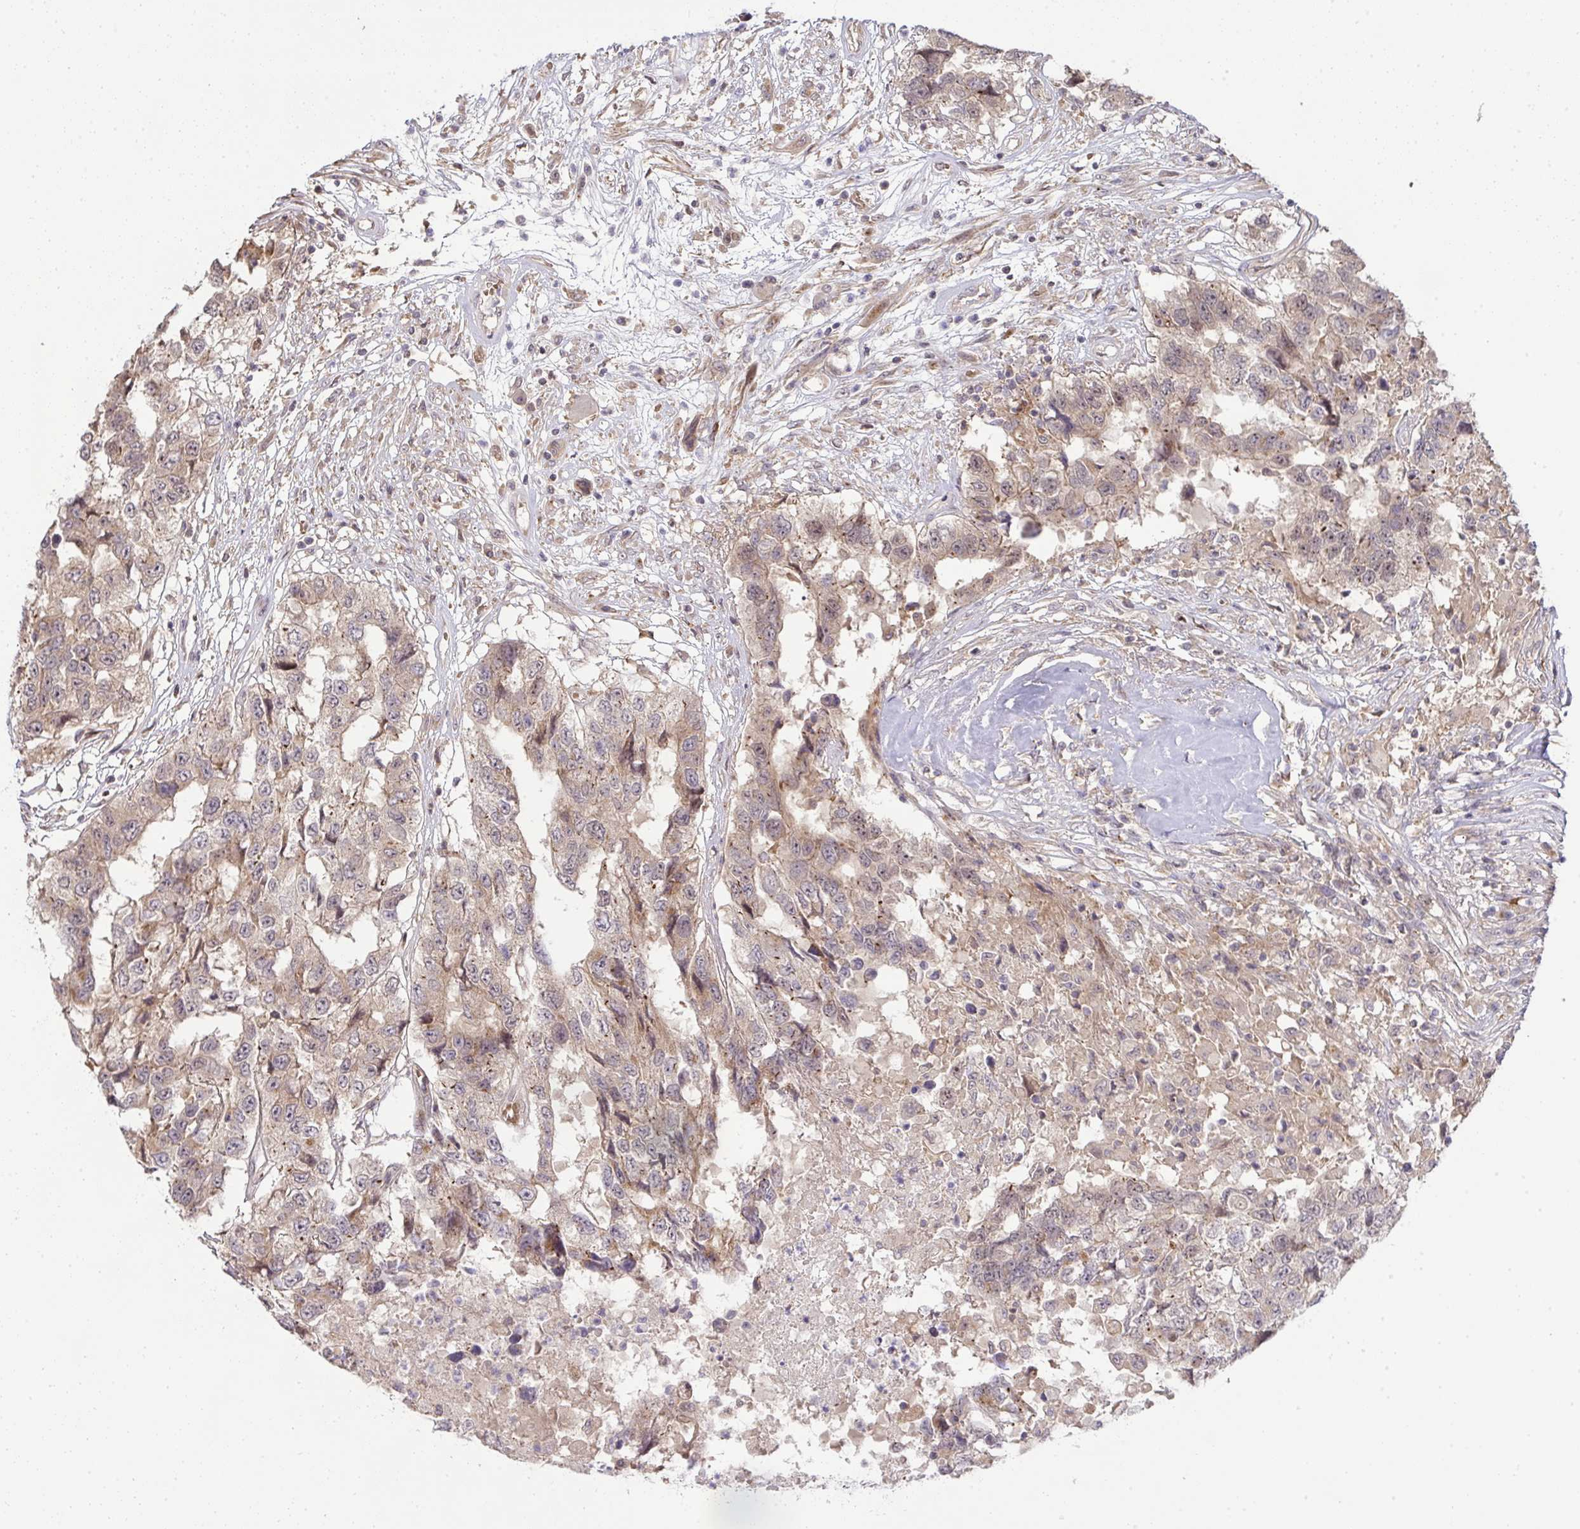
{"staining": {"intensity": "weak", "quantity": "25%-75%", "location": "cytoplasmic/membranous"}, "tissue": "testis cancer", "cell_type": "Tumor cells", "image_type": "cancer", "snomed": [{"axis": "morphology", "description": "Carcinoma, Embryonal, NOS"}, {"axis": "topography", "description": "Testis"}], "caption": "High-power microscopy captured an immunohistochemistry (IHC) image of testis cancer, revealing weak cytoplasmic/membranous expression in approximately 25%-75% of tumor cells. Immunohistochemistry (ihc) stains the protein in brown and the nuclei are stained blue.", "gene": "SLC9A6", "patient": {"sex": "male", "age": 83}}